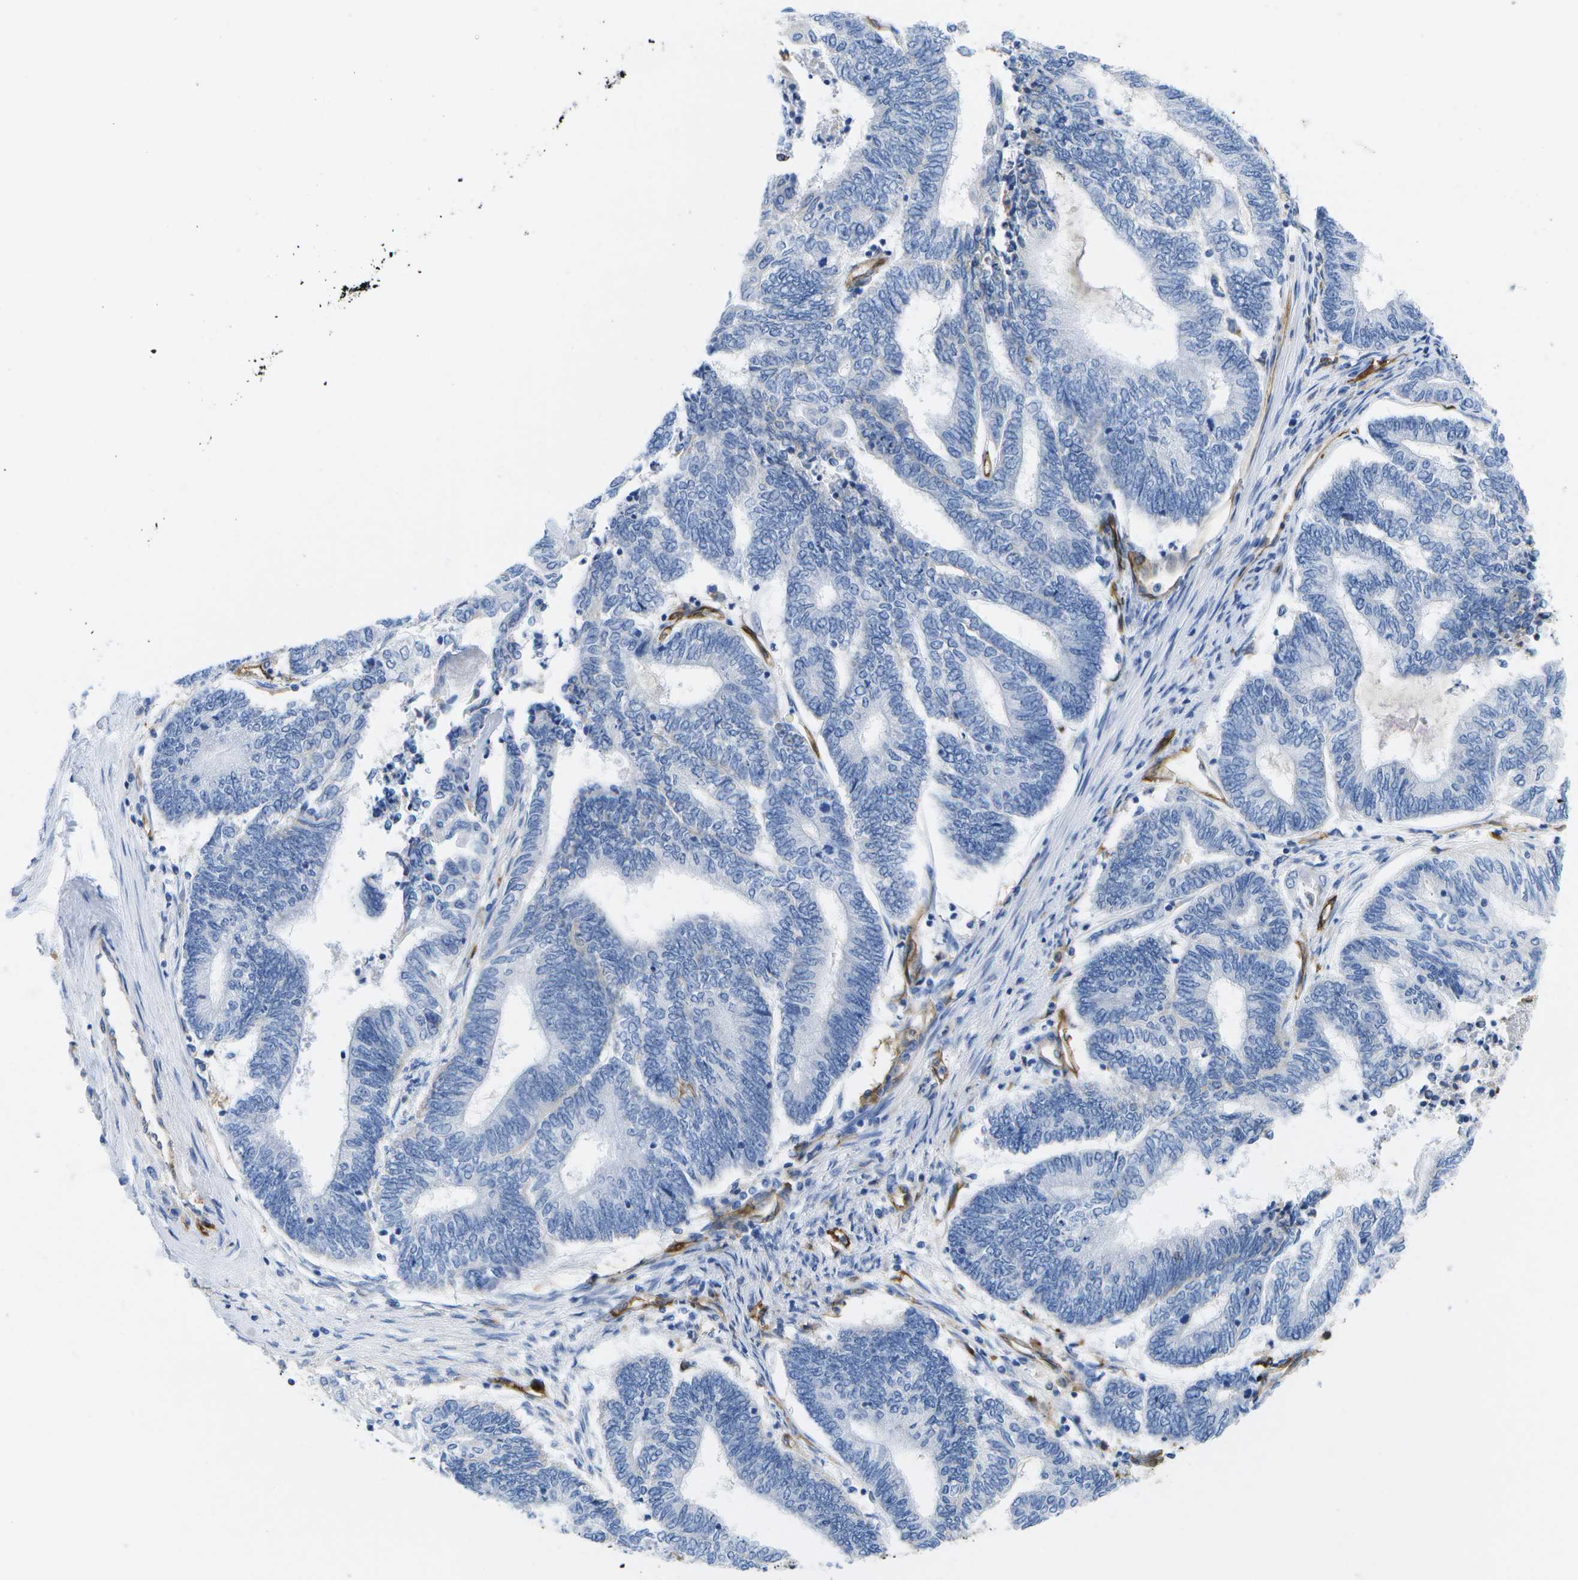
{"staining": {"intensity": "negative", "quantity": "none", "location": "none"}, "tissue": "endometrial cancer", "cell_type": "Tumor cells", "image_type": "cancer", "snomed": [{"axis": "morphology", "description": "Adenocarcinoma, NOS"}, {"axis": "topography", "description": "Uterus"}, {"axis": "topography", "description": "Endometrium"}], "caption": "Photomicrograph shows no protein staining in tumor cells of endometrial adenocarcinoma tissue. (Brightfield microscopy of DAB (3,3'-diaminobenzidine) immunohistochemistry (IHC) at high magnification).", "gene": "DYSF", "patient": {"sex": "female", "age": 70}}